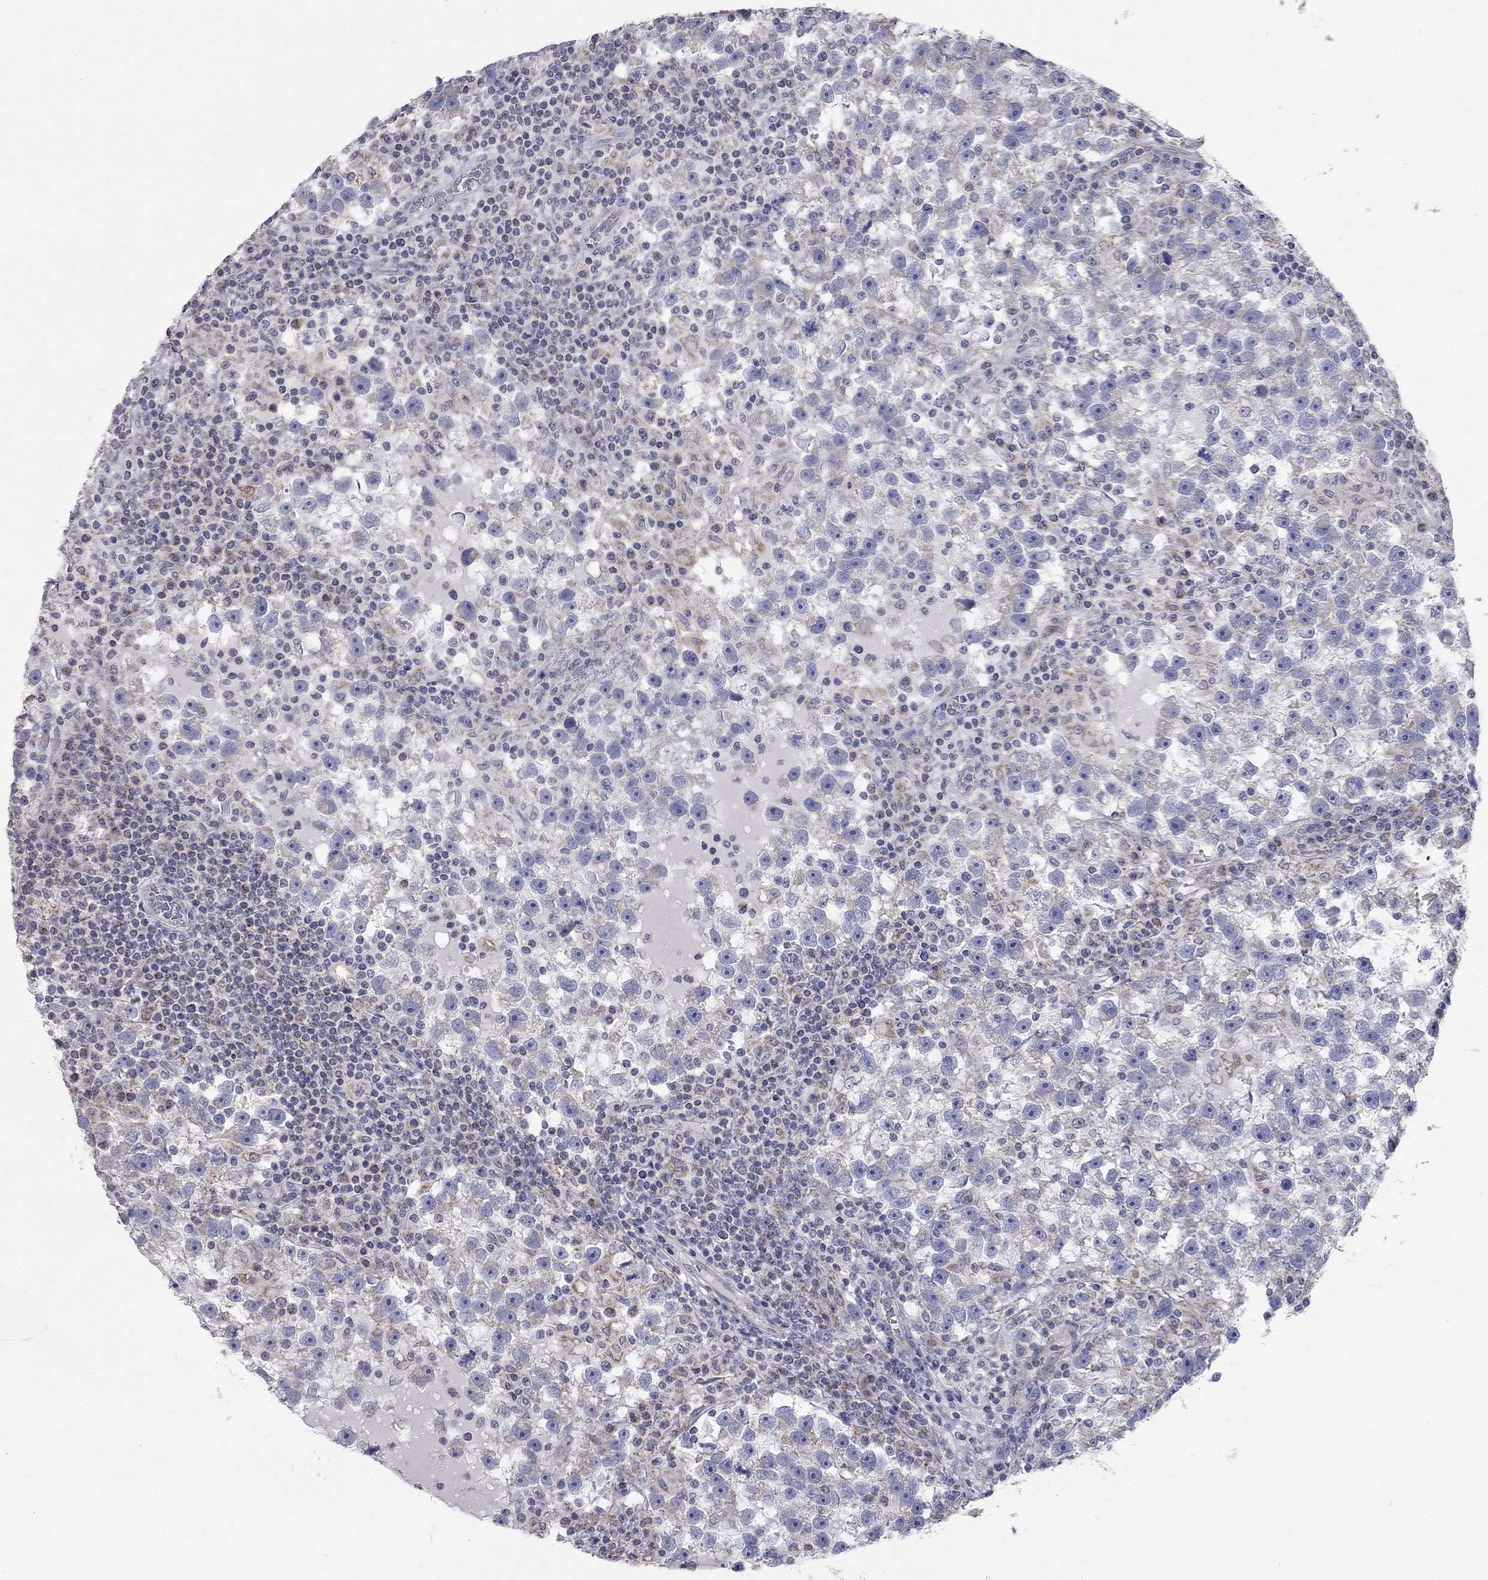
{"staining": {"intensity": "moderate", "quantity": "<25%", "location": "cytoplasmic/membranous"}, "tissue": "testis cancer", "cell_type": "Tumor cells", "image_type": "cancer", "snomed": [{"axis": "morphology", "description": "Seminoma, NOS"}, {"axis": "topography", "description": "Testis"}], "caption": "Immunohistochemical staining of testis seminoma displays low levels of moderate cytoplasmic/membranous positivity in approximately <25% of tumor cells. (DAB (3,3'-diaminobenzidine) IHC with brightfield microscopy, high magnification).", "gene": "CFAP161", "patient": {"sex": "male", "age": 47}}